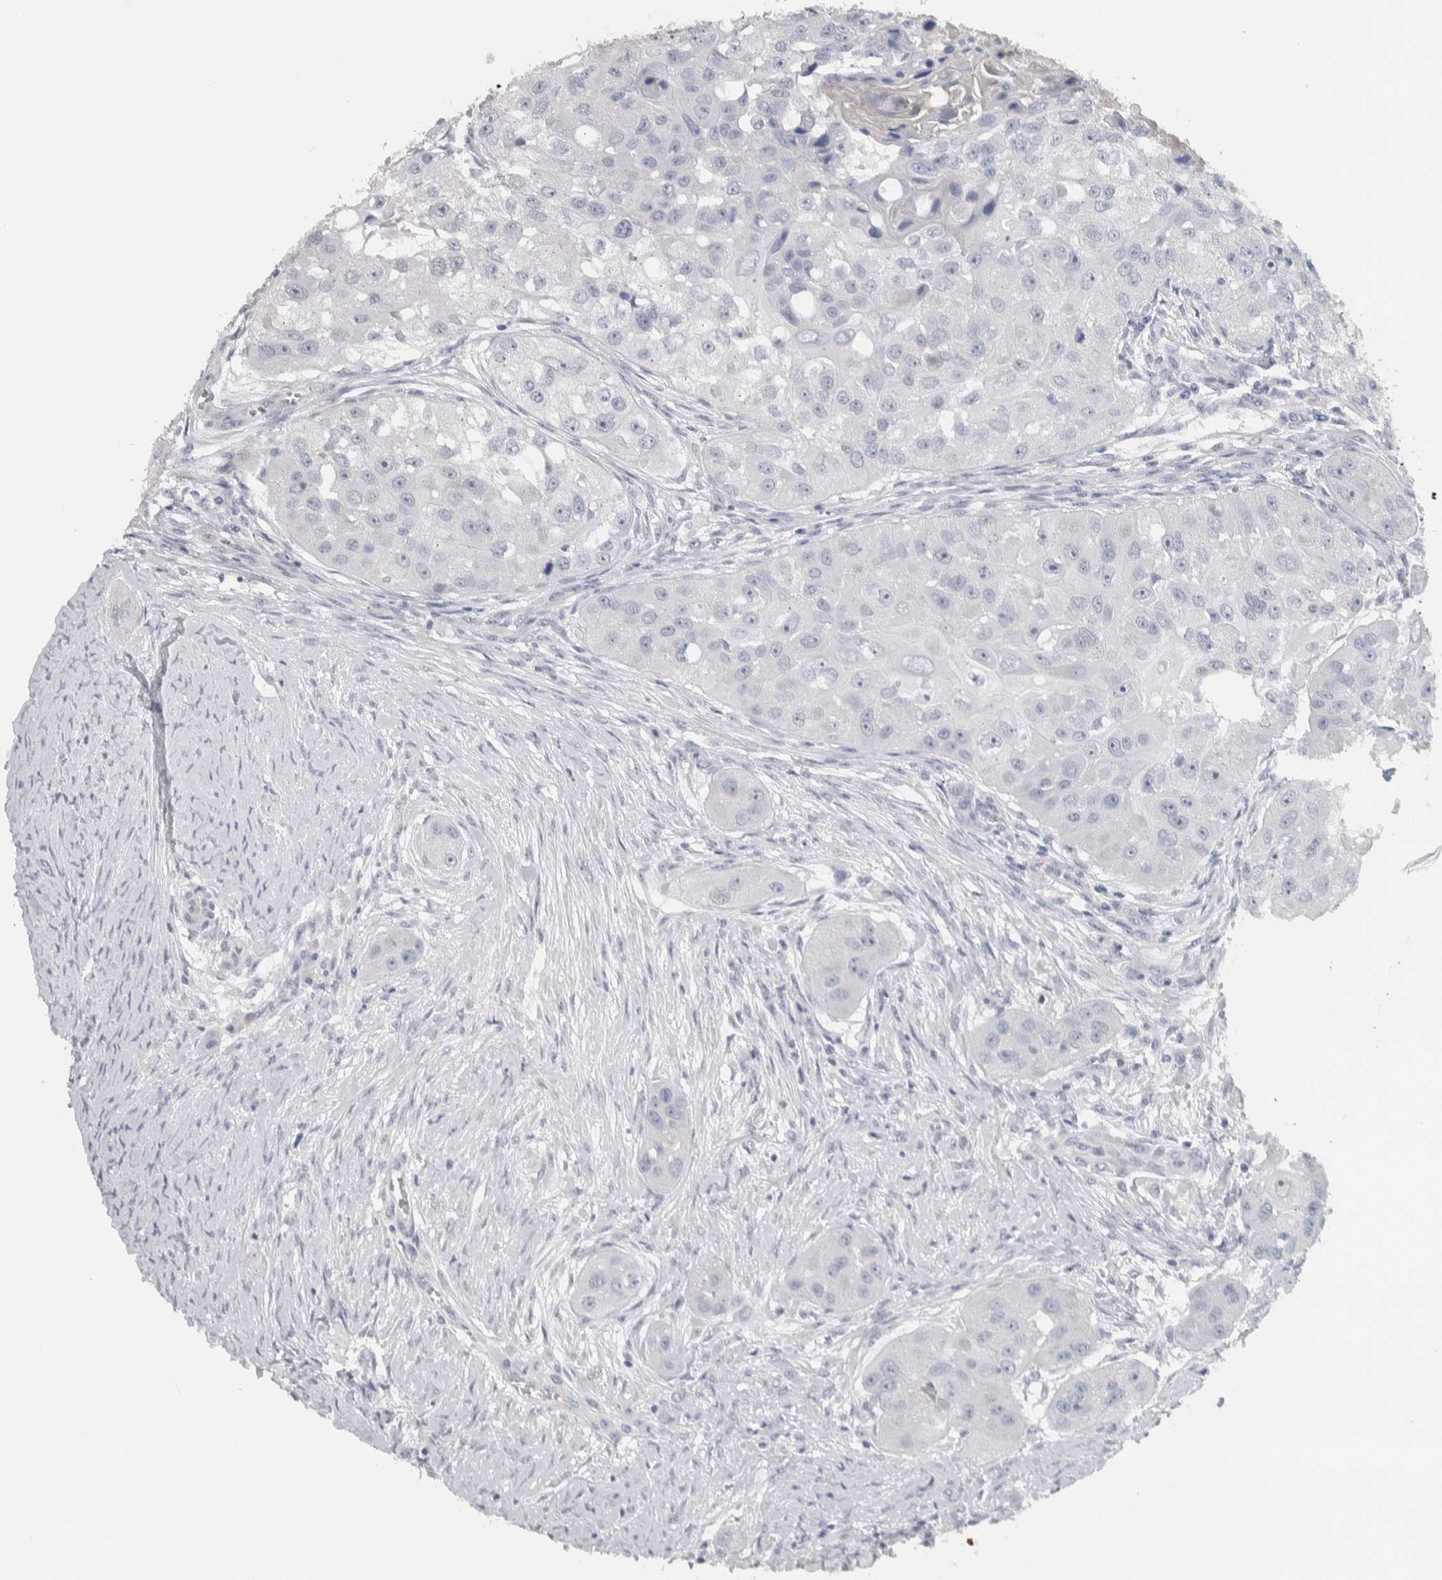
{"staining": {"intensity": "negative", "quantity": "none", "location": "none"}, "tissue": "head and neck cancer", "cell_type": "Tumor cells", "image_type": "cancer", "snomed": [{"axis": "morphology", "description": "Normal tissue, NOS"}, {"axis": "morphology", "description": "Squamous cell carcinoma, NOS"}, {"axis": "topography", "description": "Skeletal muscle"}, {"axis": "topography", "description": "Head-Neck"}], "caption": "A high-resolution micrograph shows IHC staining of head and neck cancer, which exhibits no significant expression in tumor cells. (DAB immunohistochemistry (IHC) visualized using brightfield microscopy, high magnification).", "gene": "TMEM102", "patient": {"sex": "male", "age": 51}}